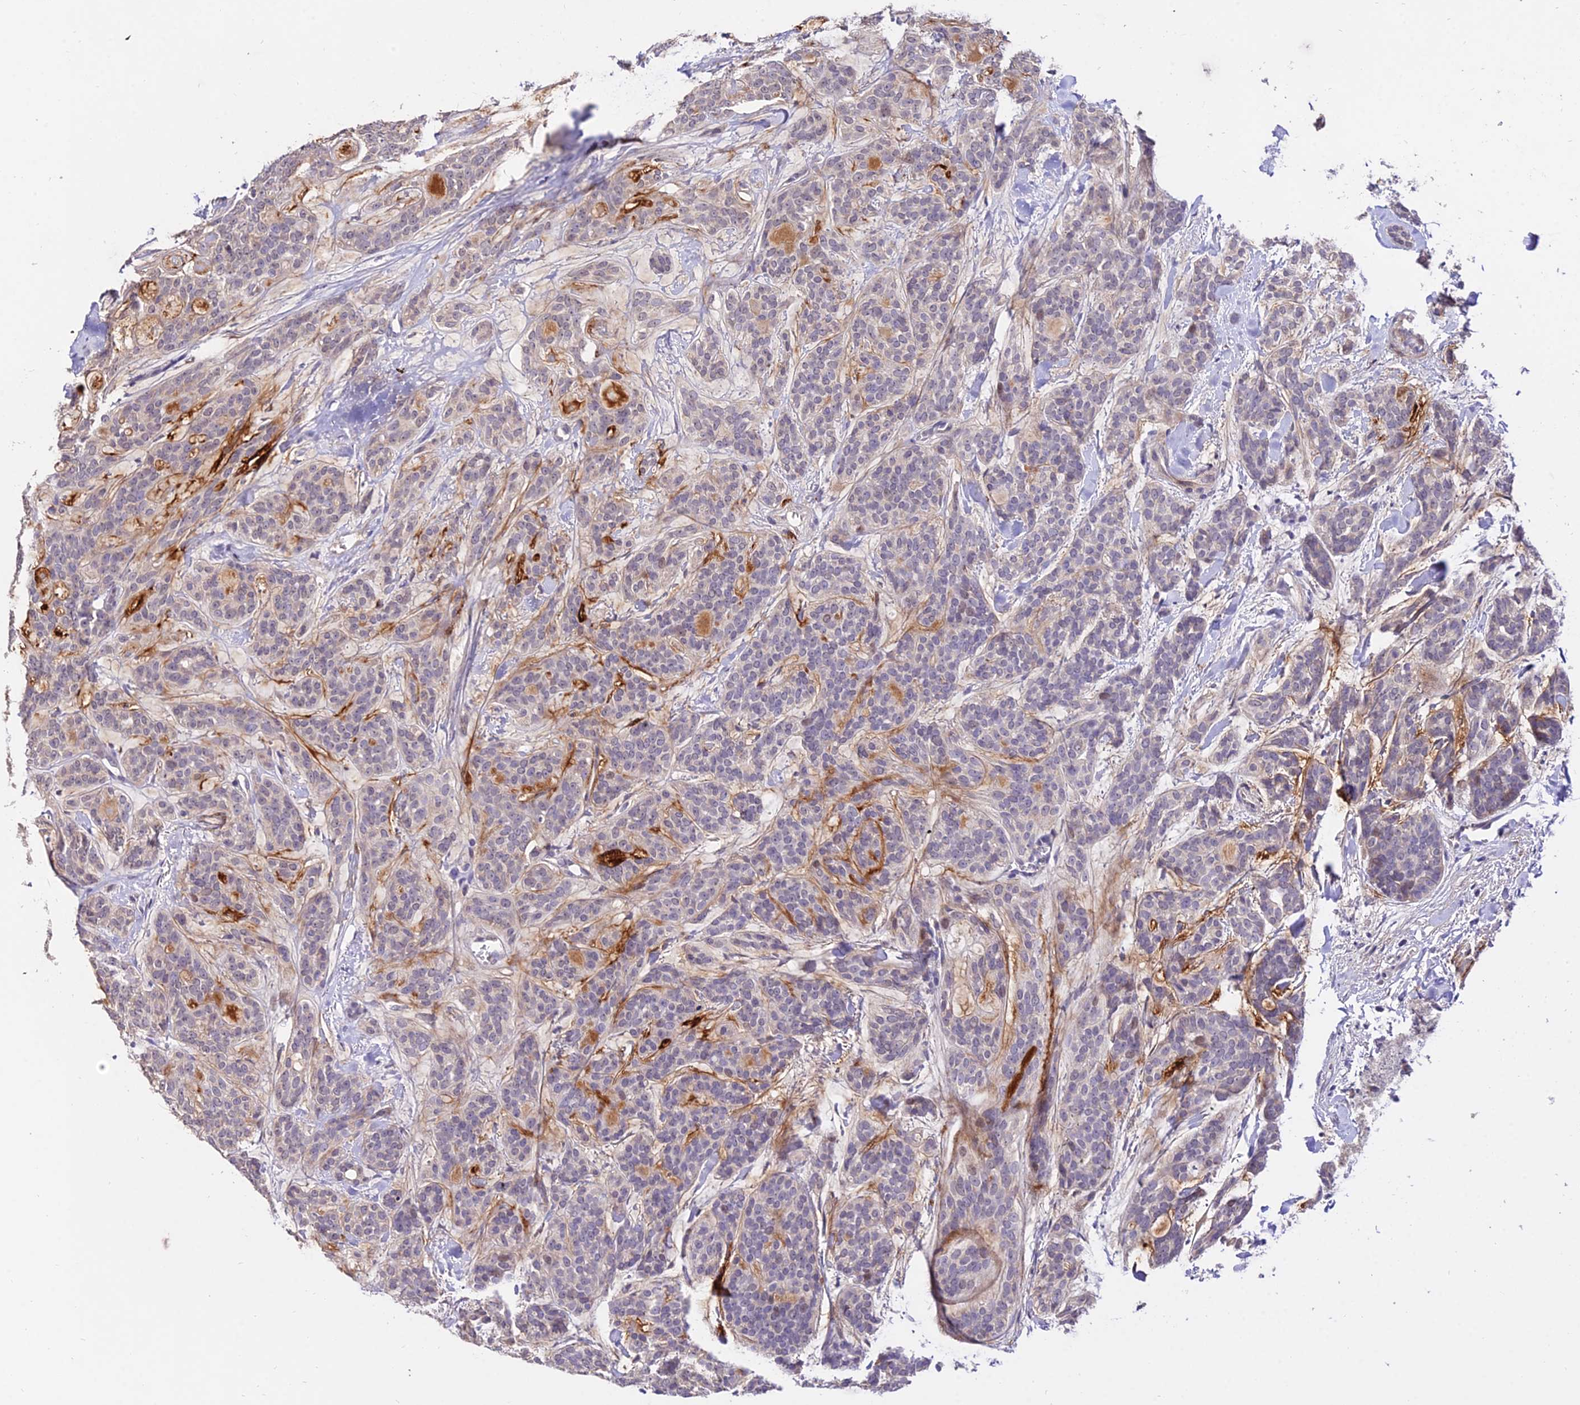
{"staining": {"intensity": "negative", "quantity": "none", "location": "none"}, "tissue": "head and neck cancer", "cell_type": "Tumor cells", "image_type": "cancer", "snomed": [{"axis": "morphology", "description": "Adenocarcinoma, NOS"}, {"axis": "topography", "description": "Head-Neck"}], "caption": "Head and neck cancer stained for a protein using IHC exhibits no staining tumor cells.", "gene": "WDR5B", "patient": {"sex": "male", "age": 66}}